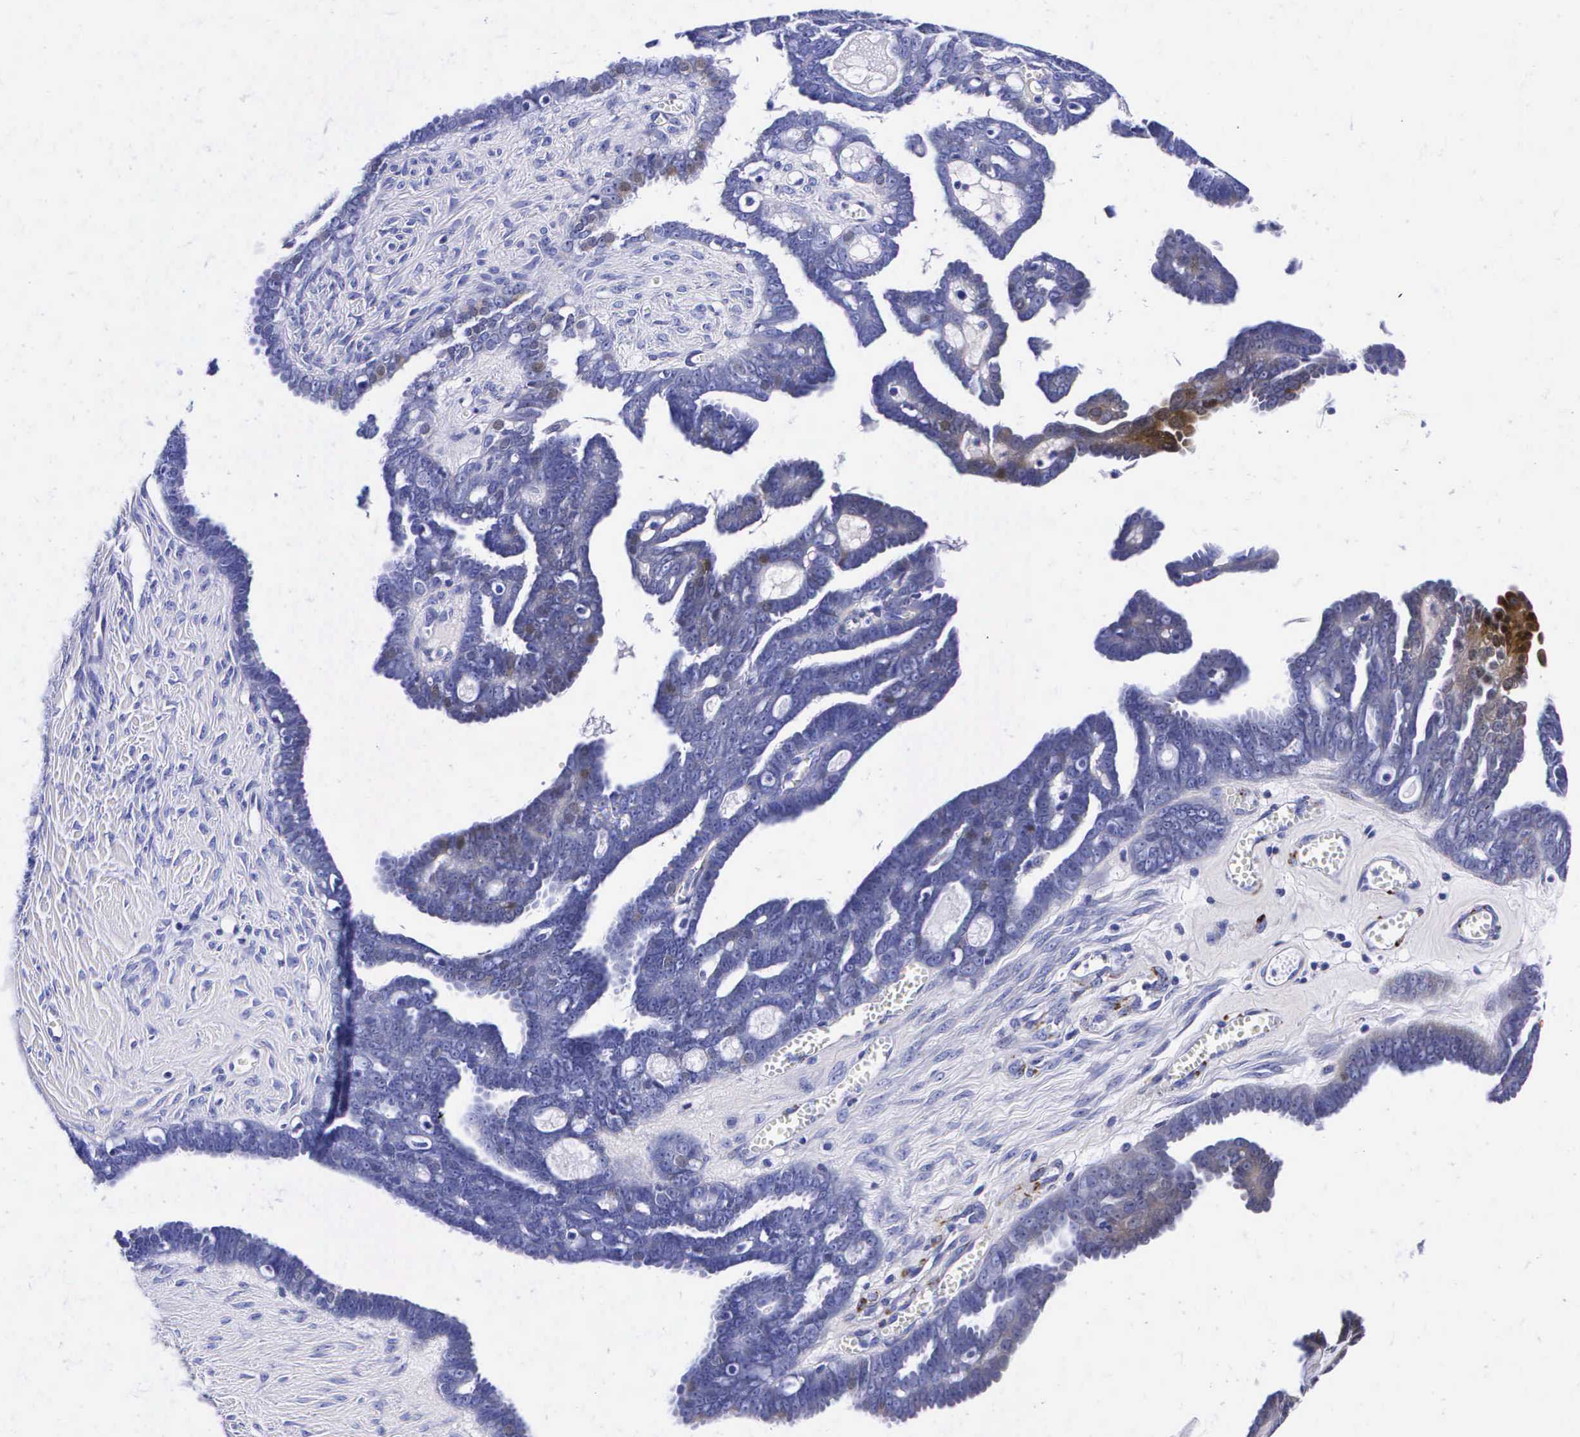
{"staining": {"intensity": "moderate", "quantity": "<25%", "location": "cytoplasmic/membranous"}, "tissue": "ovarian cancer", "cell_type": "Tumor cells", "image_type": "cancer", "snomed": [{"axis": "morphology", "description": "Cystadenocarcinoma, serous, NOS"}, {"axis": "topography", "description": "Ovary"}], "caption": "This photomicrograph shows immunohistochemistry staining of serous cystadenocarcinoma (ovarian), with low moderate cytoplasmic/membranous positivity in approximately <25% of tumor cells.", "gene": "ENO2", "patient": {"sex": "female", "age": 71}}